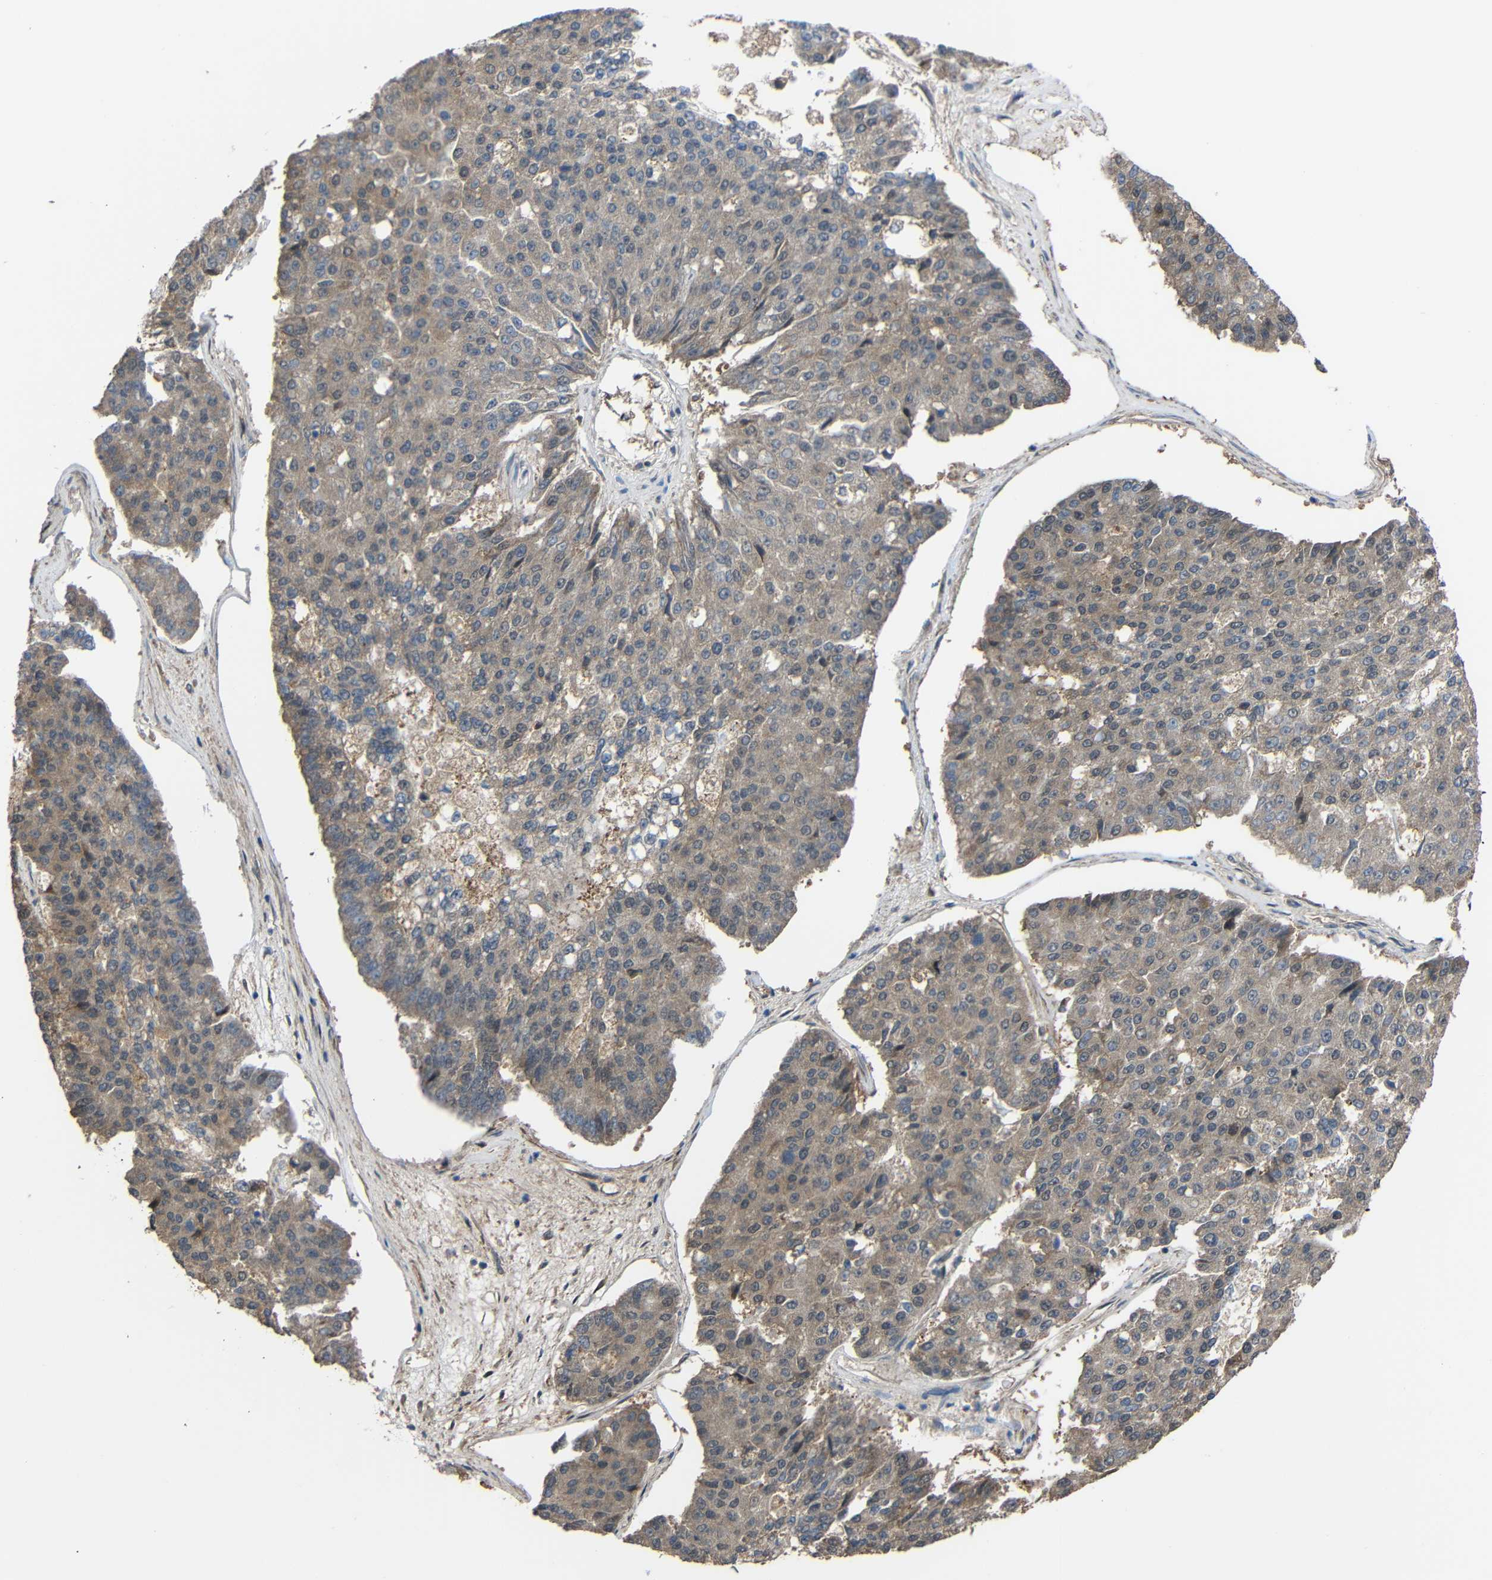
{"staining": {"intensity": "weak", "quantity": ">75%", "location": "cytoplasmic/membranous"}, "tissue": "pancreatic cancer", "cell_type": "Tumor cells", "image_type": "cancer", "snomed": [{"axis": "morphology", "description": "Adenocarcinoma, NOS"}, {"axis": "topography", "description": "Pancreas"}], "caption": "Pancreatic cancer stained with DAB IHC demonstrates low levels of weak cytoplasmic/membranous positivity in about >75% of tumor cells.", "gene": "CHST9", "patient": {"sex": "male", "age": 50}}